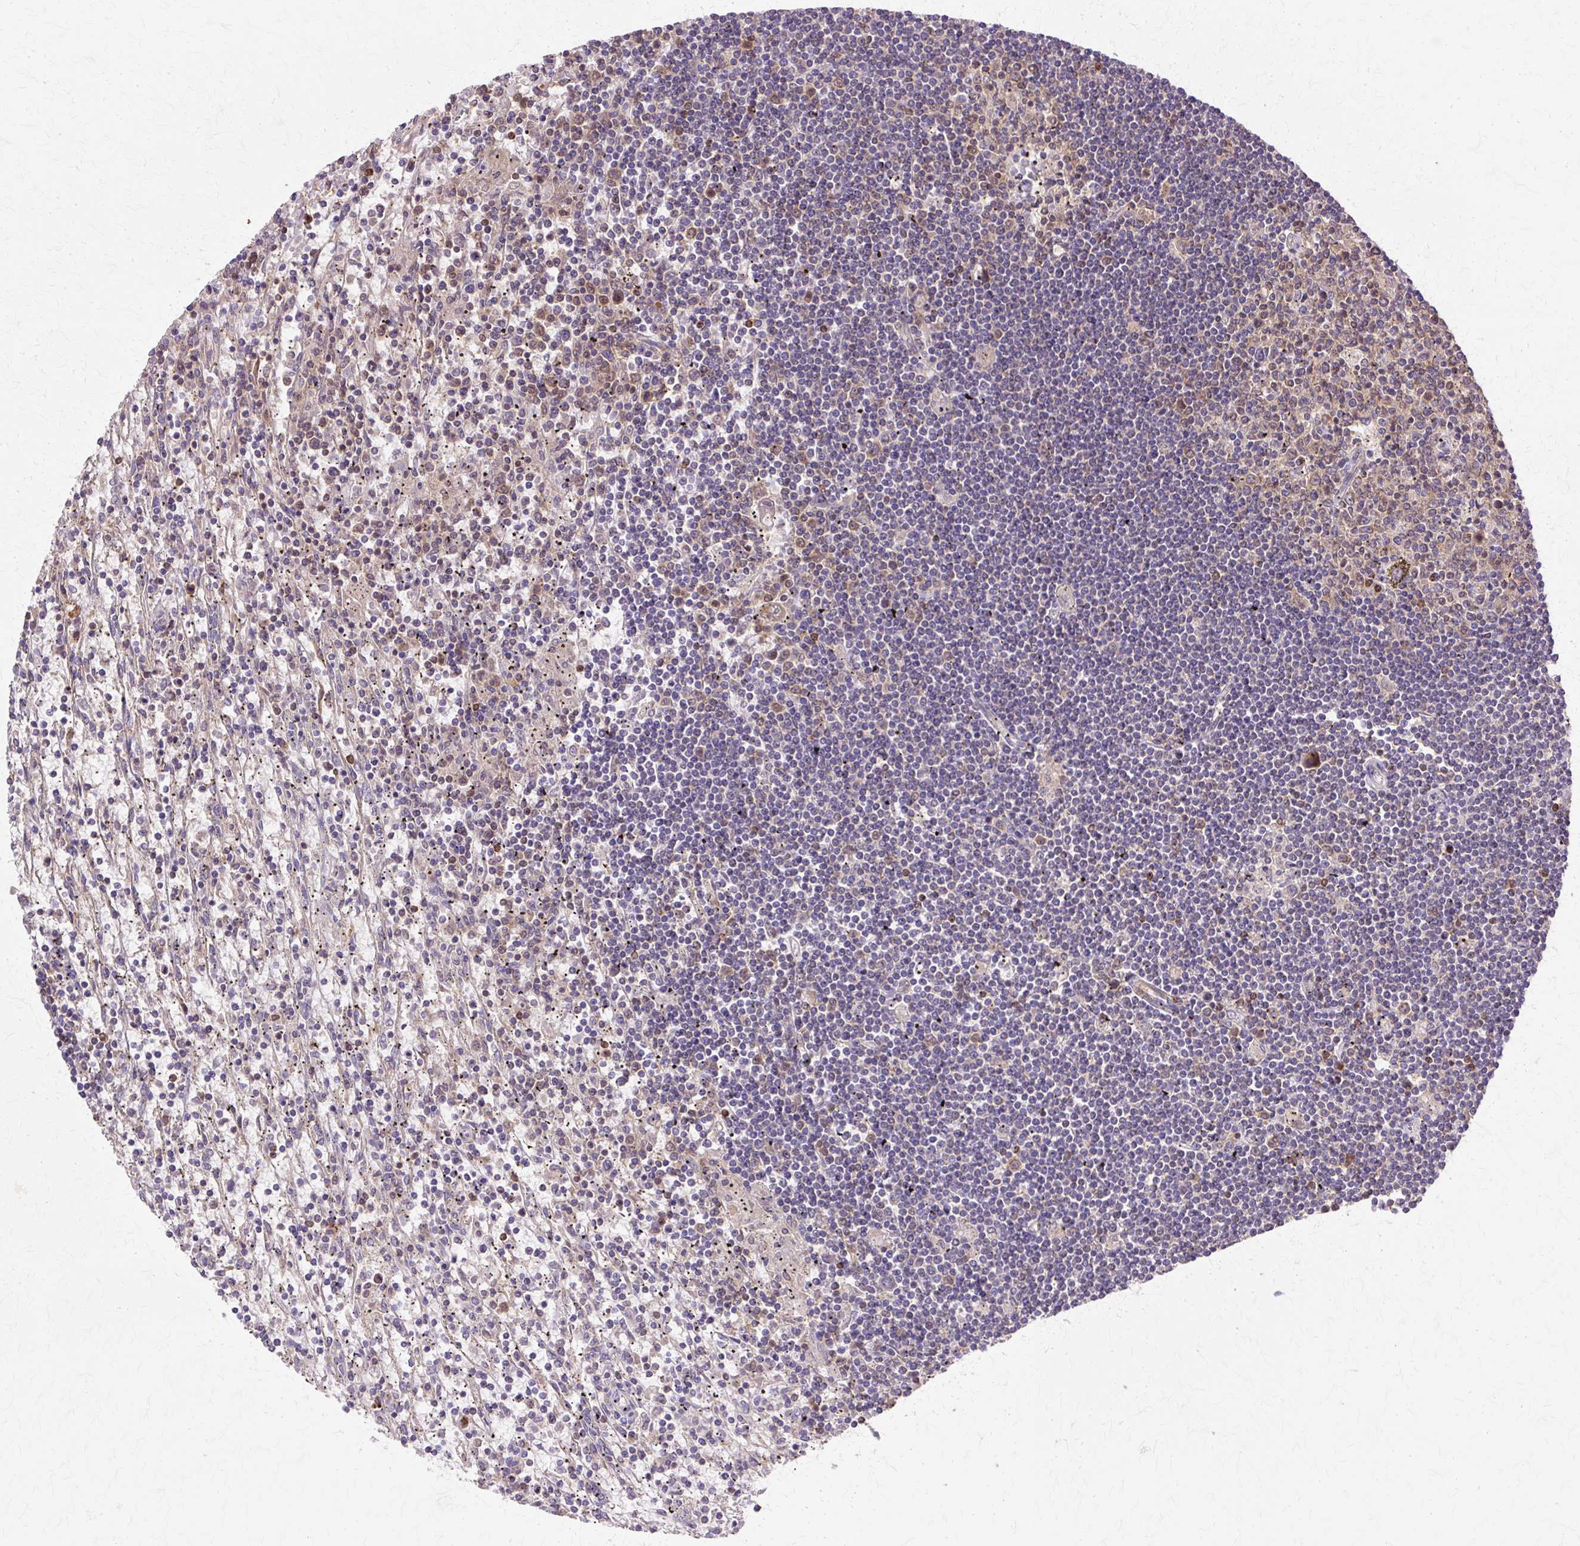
{"staining": {"intensity": "moderate", "quantity": "<25%", "location": "cytoplasmic/membranous"}, "tissue": "lymphoma", "cell_type": "Tumor cells", "image_type": "cancer", "snomed": [{"axis": "morphology", "description": "Malignant lymphoma, non-Hodgkin's type, Low grade"}, {"axis": "topography", "description": "Spleen"}], "caption": "A low amount of moderate cytoplasmic/membranous staining is seen in approximately <25% of tumor cells in malignant lymphoma, non-Hodgkin's type (low-grade) tissue.", "gene": "COPB1", "patient": {"sex": "male", "age": 76}}